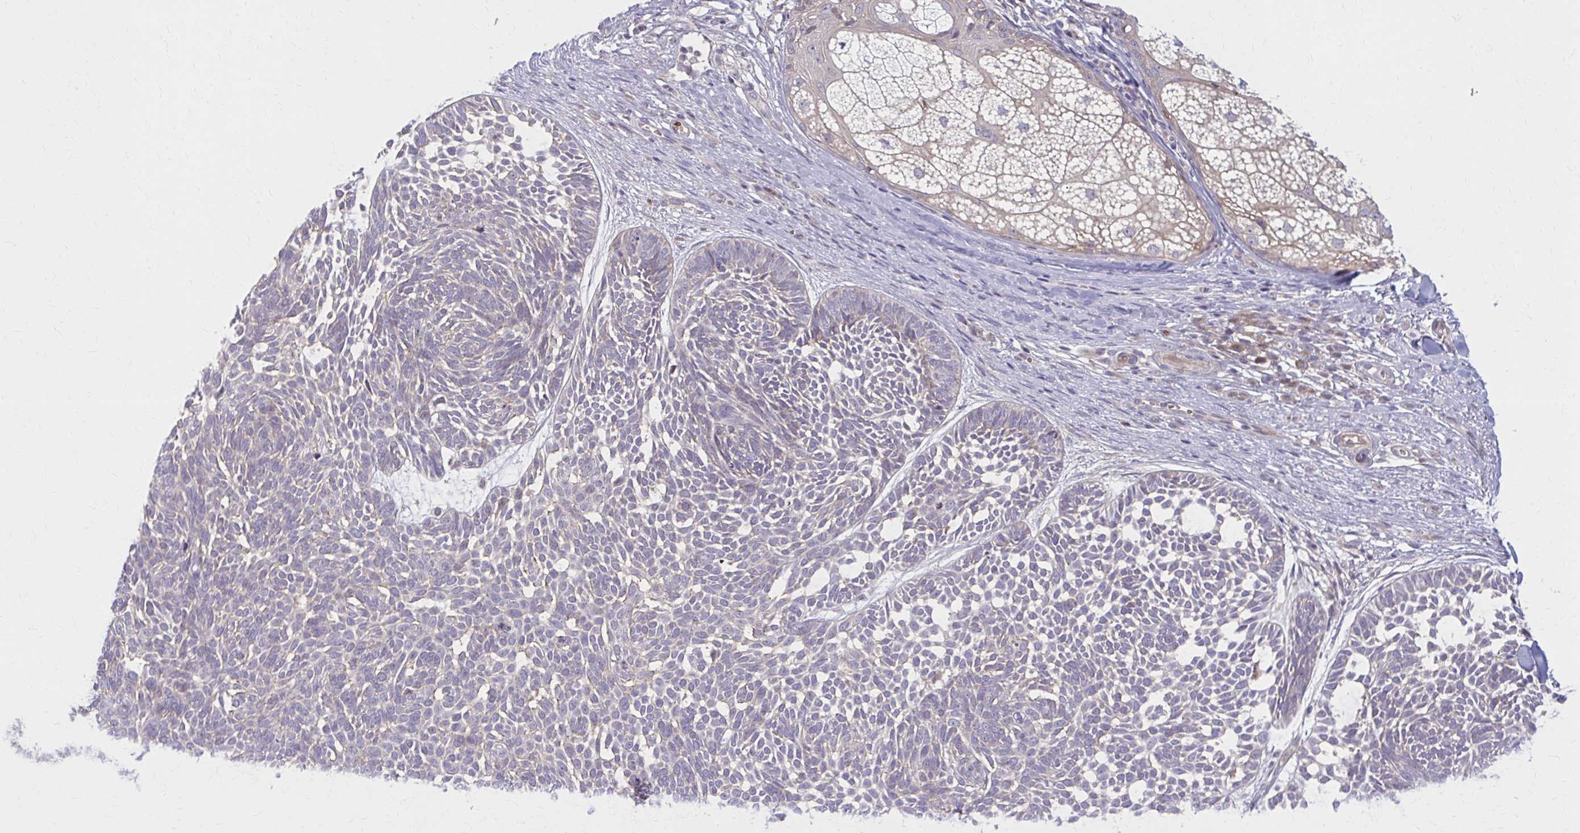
{"staining": {"intensity": "weak", "quantity": "<25%", "location": "cytoplasmic/membranous"}, "tissue": "skin cancer", "cell_type": "Tumor cells", "image_type": "cancer", "snomed": [{"axis": "morphology", "description": "Basal cell carcinoma"}, {"axis": "topography", "description": "Skin"}, {"axis": "topography", "description": "Skin of trunk"}], "caption": "Immunohistochemical staining of skin cancer demonstrates no significant expression in tumor cells.", "gene": "SNF8", "patient": {"sex": "male", "age": 74}}